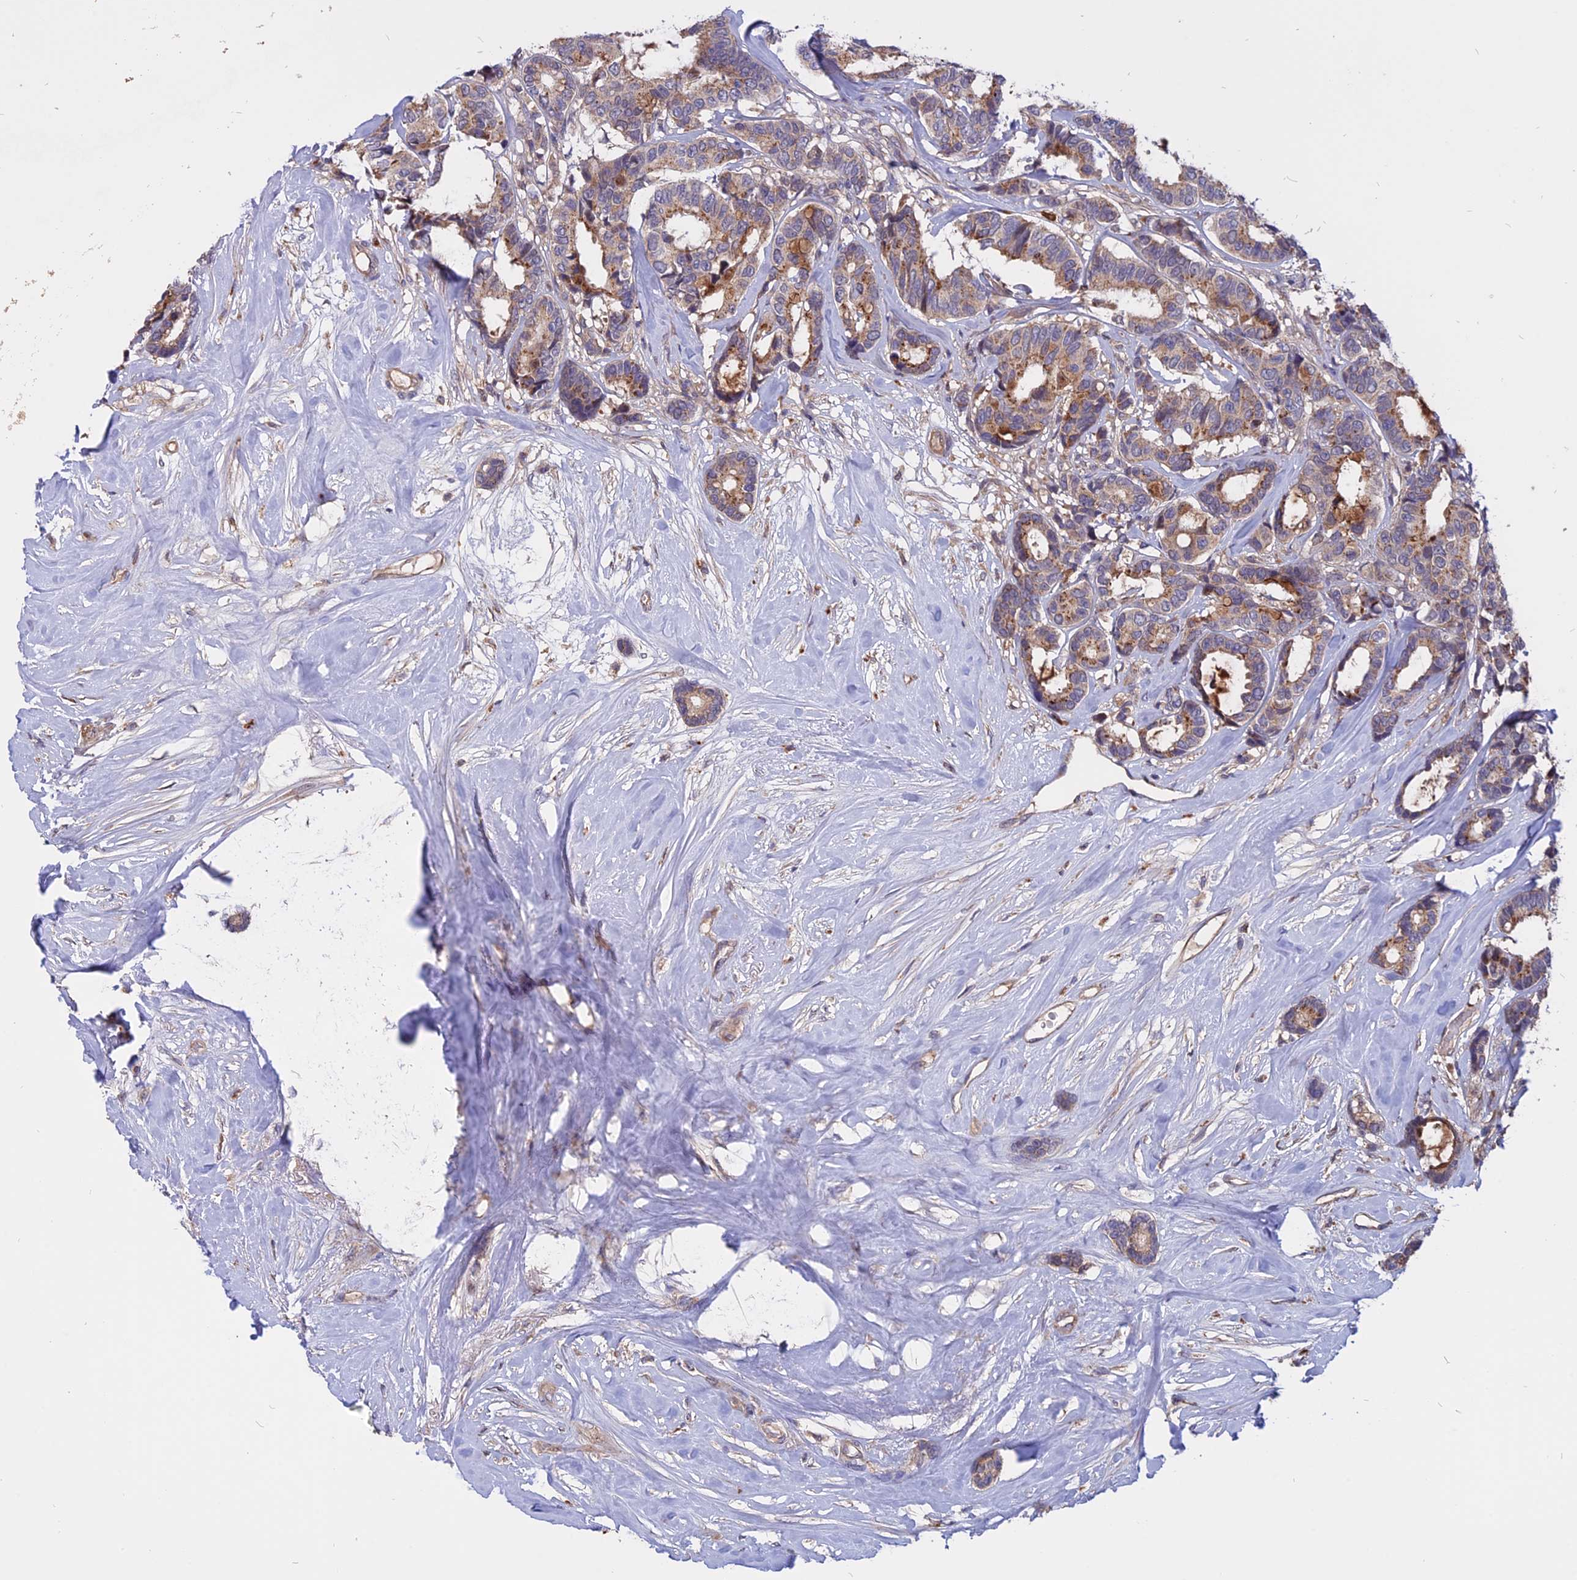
{"staining": {"intensity": "moderate", "quantity": "25%-75%", "location": "cytoplasmic/membranous"}, "tissue": "breast cancer", "cell_type": "Tumor cells", "image_type": "cancer", "snomed": [{"axis": "morphology", "description": "Duct carcinoma"}, {"axis": "topography", "description": "Breast"}], "caption": "This image displays breast intraductal carcinoma stained with IHC to label a protein in brown. The cytoplasmic/membranous of tumor cells show moderate positivity for the protein. Nuclei are counter-stained blue.", "gene": "CARMIL2", "patient": {"sex": "female", "age": 87}}